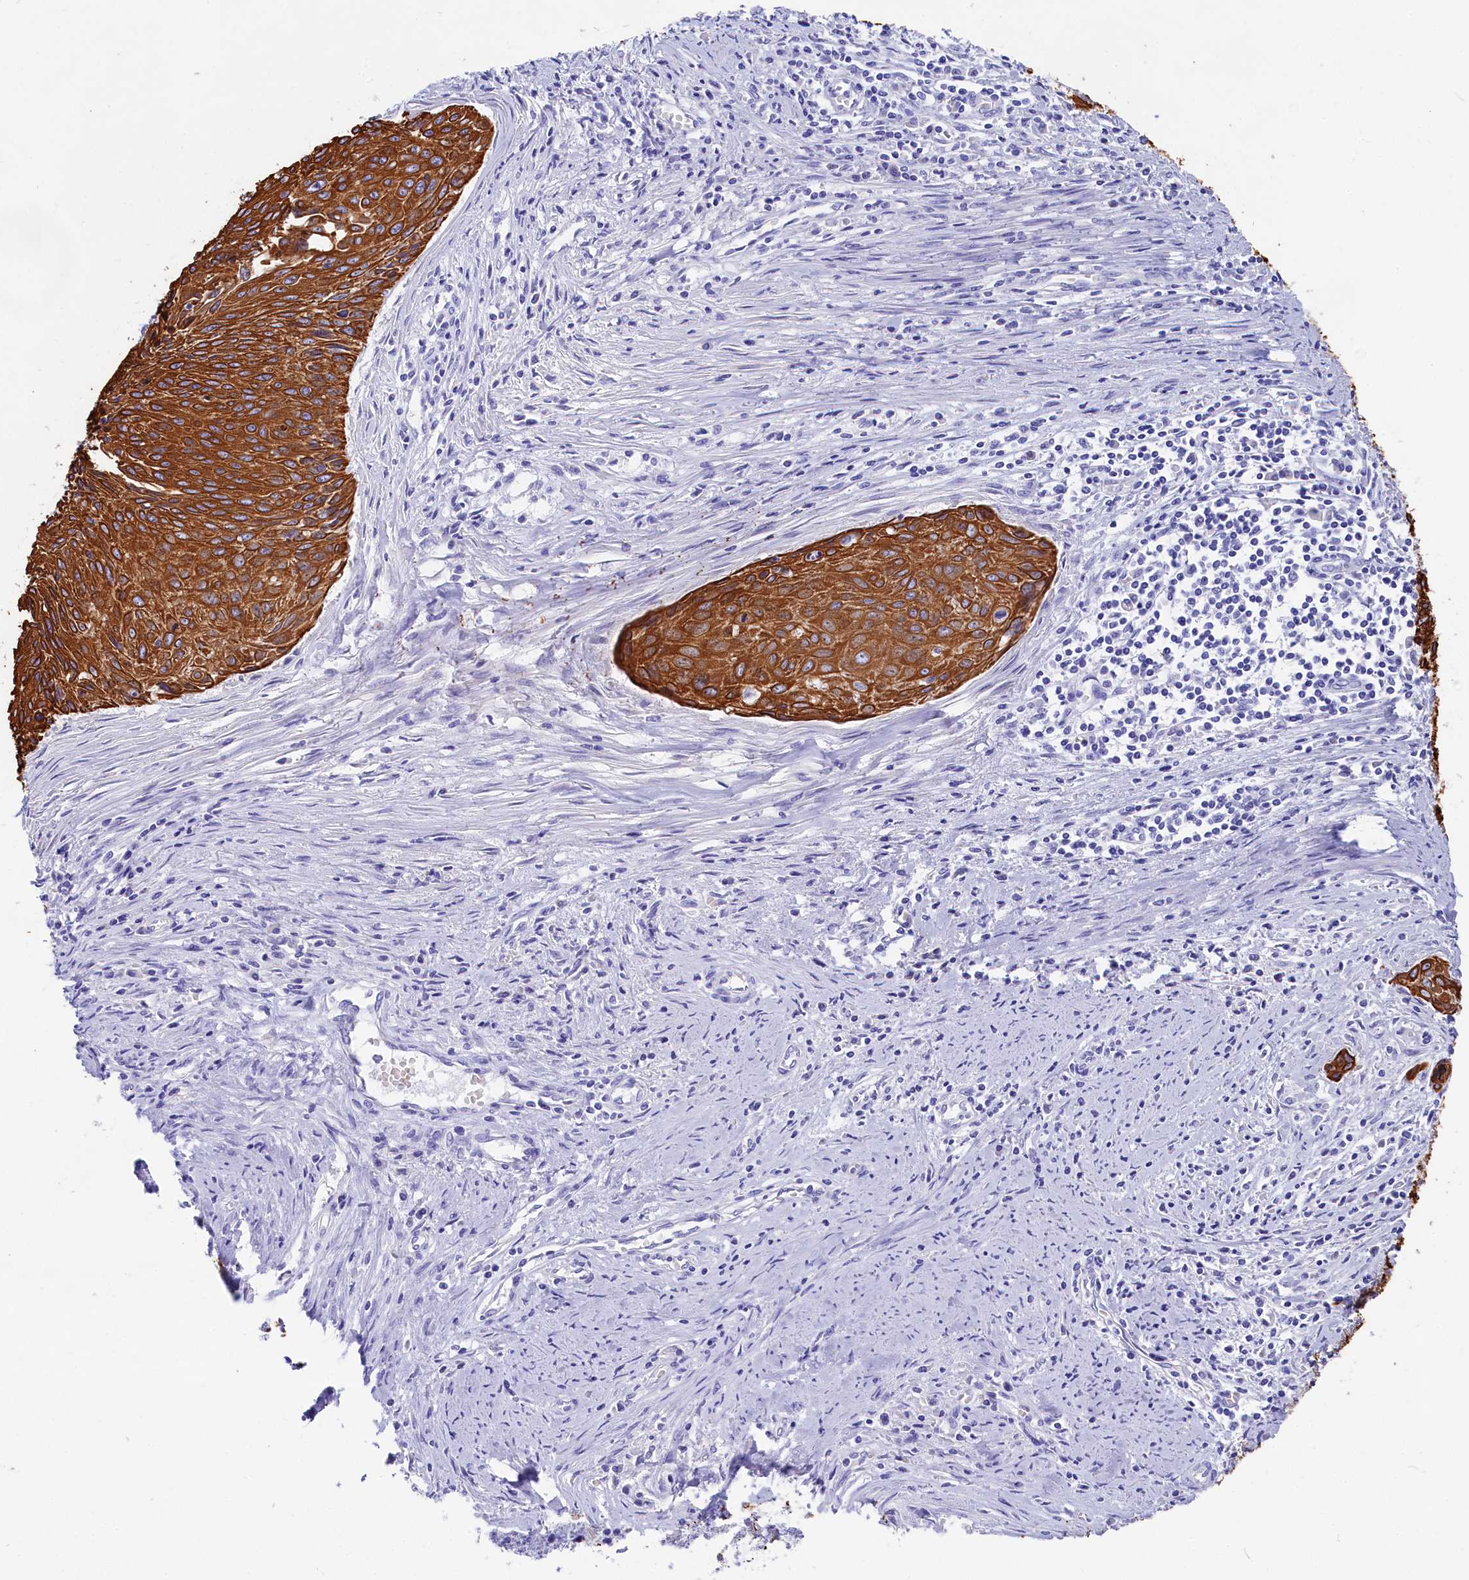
{"staining": {"intensity": "strong", "quantity": ">75%", "location": "cytoplasmic/membranous"}, "tissue": "cervical cancer", "cell_type": "Tumor cells", "image_type": "cancer", "snomed": [{"axis": "morphology", "description": "Squamous cell carcinoma, NOS"}, {"axis": "topography", "description": "Cervix"}], "caption": "Human cervical cancer stained for a protein (brown) reveals strong cytoplasmic/membranous positive staining in about >75% of tumor cells.", "gene": "SULT2A1", "patient": {"sex": "female", "age": 55}}